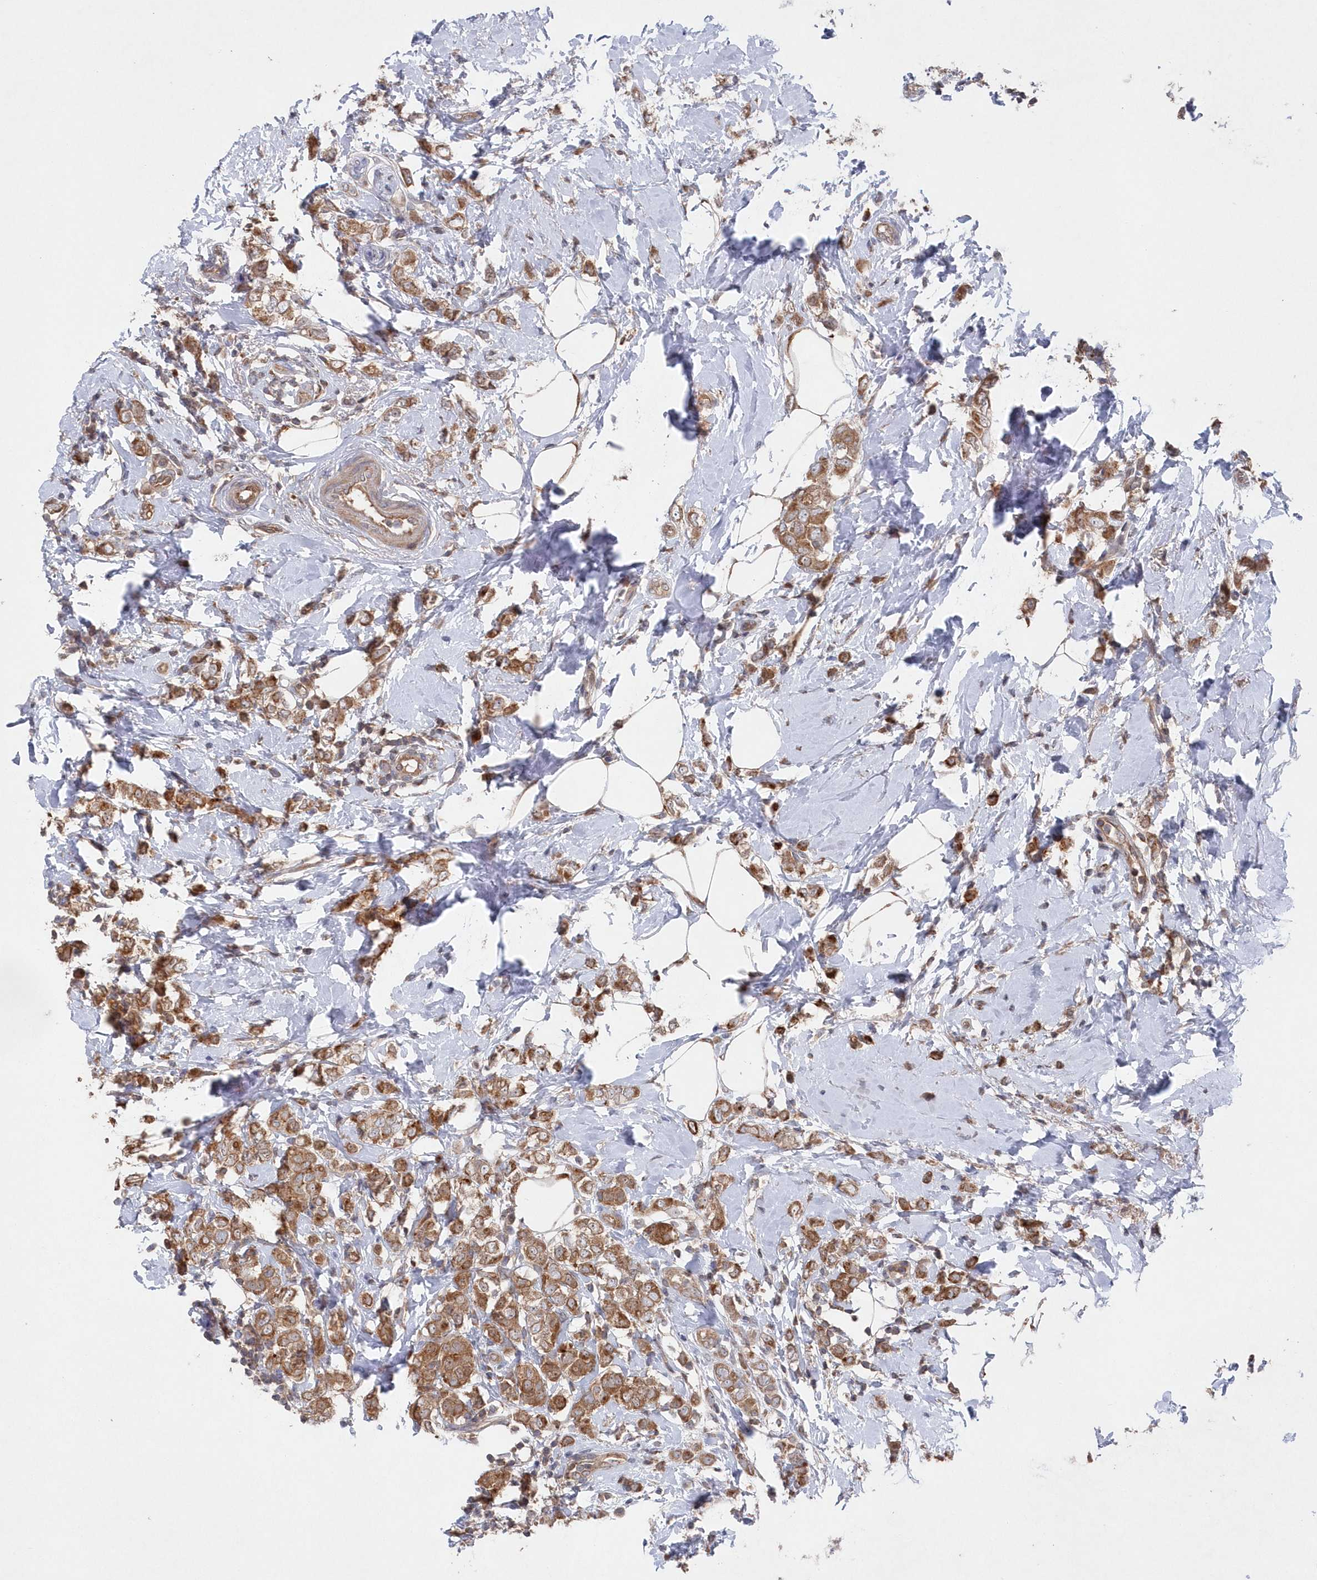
{"staining": {"intensity": "moderate", "quantity": ">75%", "location": "cytoplasmic/membranous"}, "tissue": "breast cancer", "cell_type": "Tumor cells", "image_type": "cancer", "snomed": [{"axis": "morphology", "description": "Lobular carcinoma"}, {"axis": "topography", "description": "Breast"}], "caption": "The immunohistochemical stain highlights moderate cytoplasmic/membranous staining in tumor cells of breast cancer (lobular carcinoma) tissue. (Stains: DAB in brown, nuclei in blue, Microscopy: brightfield microscopy at high magnification).", "gene": "ASNSD1", "patient": {"sex": "female", "age": 47}}